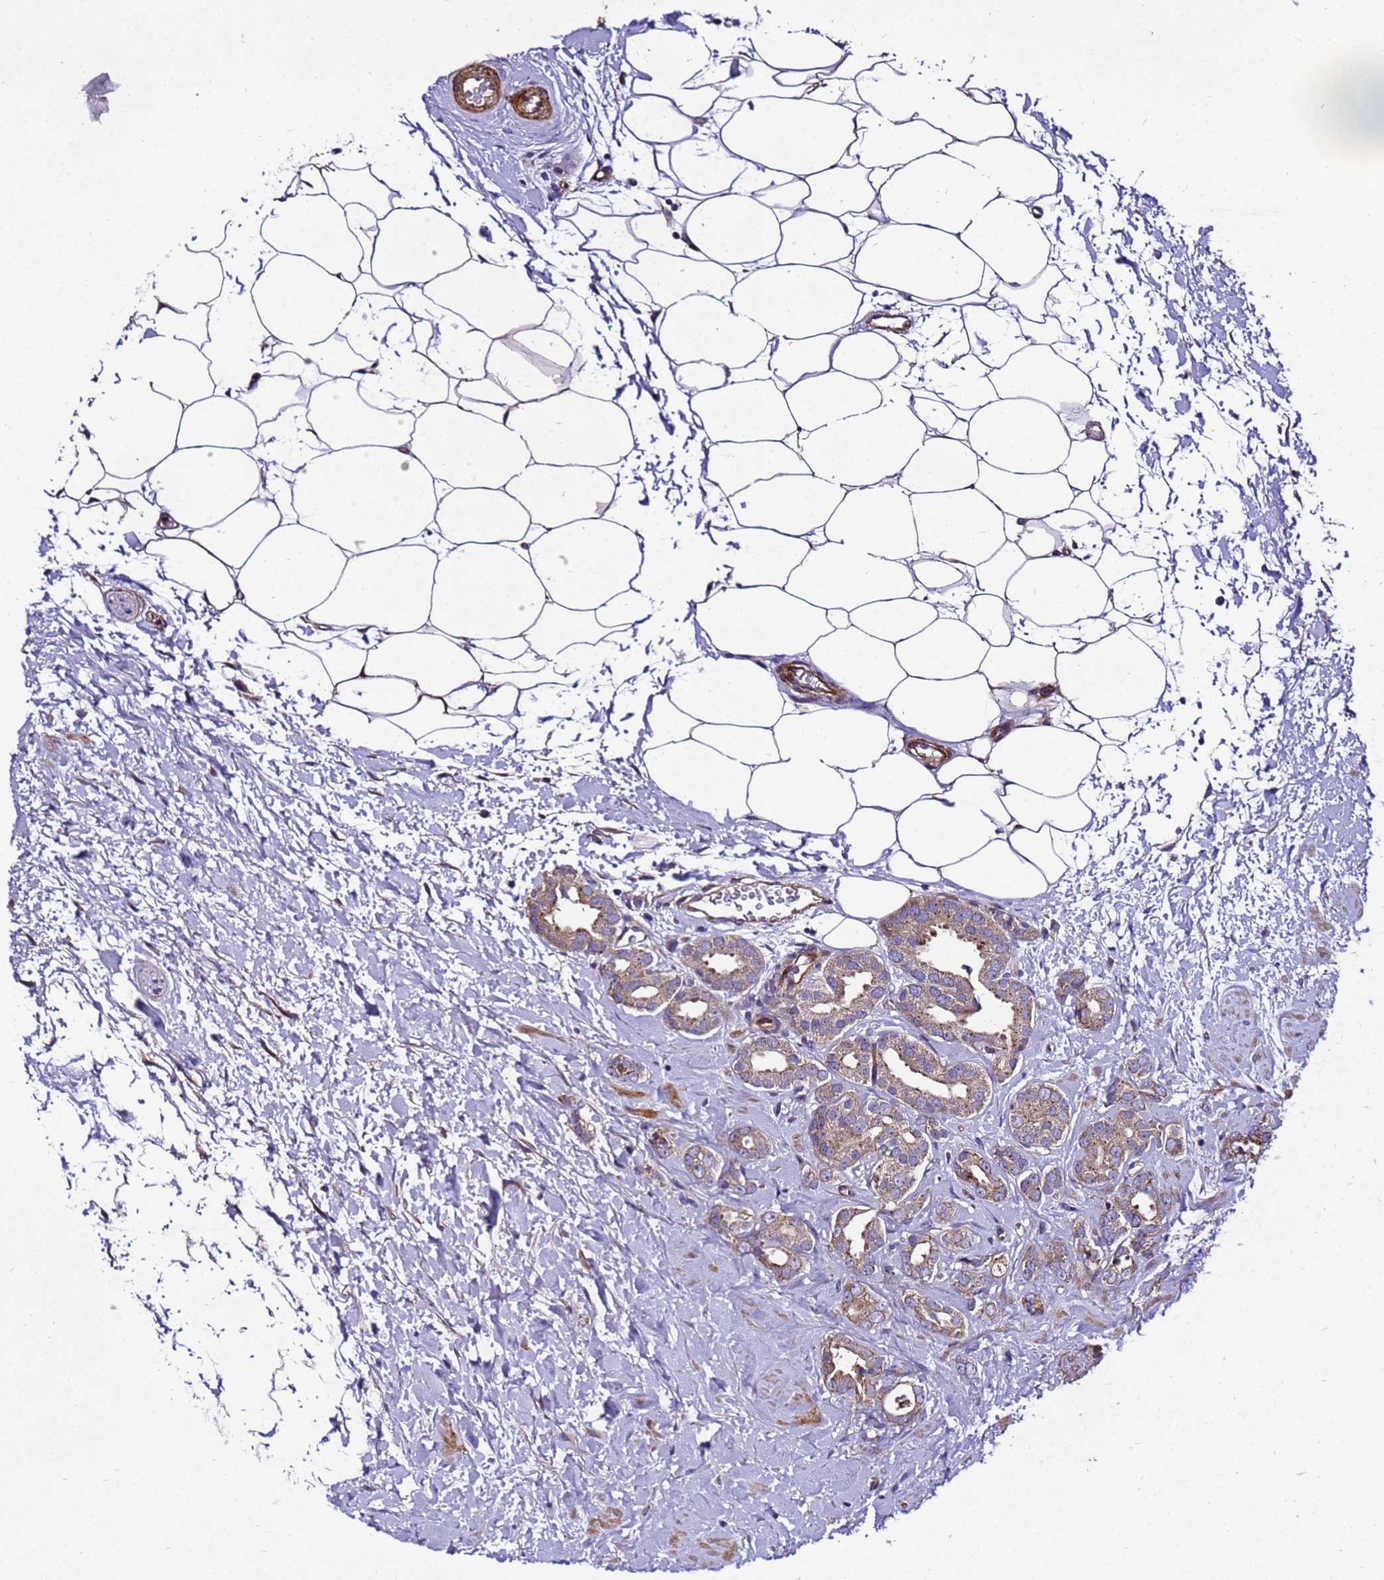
{"staining": {"intensity": "weak", "quantity": ">75%", "location": "cytoplasmic/membranous"}, "tissue": "prostate cancer", "cell_type": "Tumor cells", "image_type": "cancer", "snomed": [{"axis": "morphology", "description": "Adenocarcinoma, High grade"}, {"axis": "topography", "description": "Prostate"}], "caption": "Protein analysis of prostate cancer (adenocarcinoma (high-grade)) tissue reveals weak cytoplasmic/membranous expression in about >75% of tumor cells.", "gene": "ZNF417", "patient": {"sex": "male", "age": 63}}